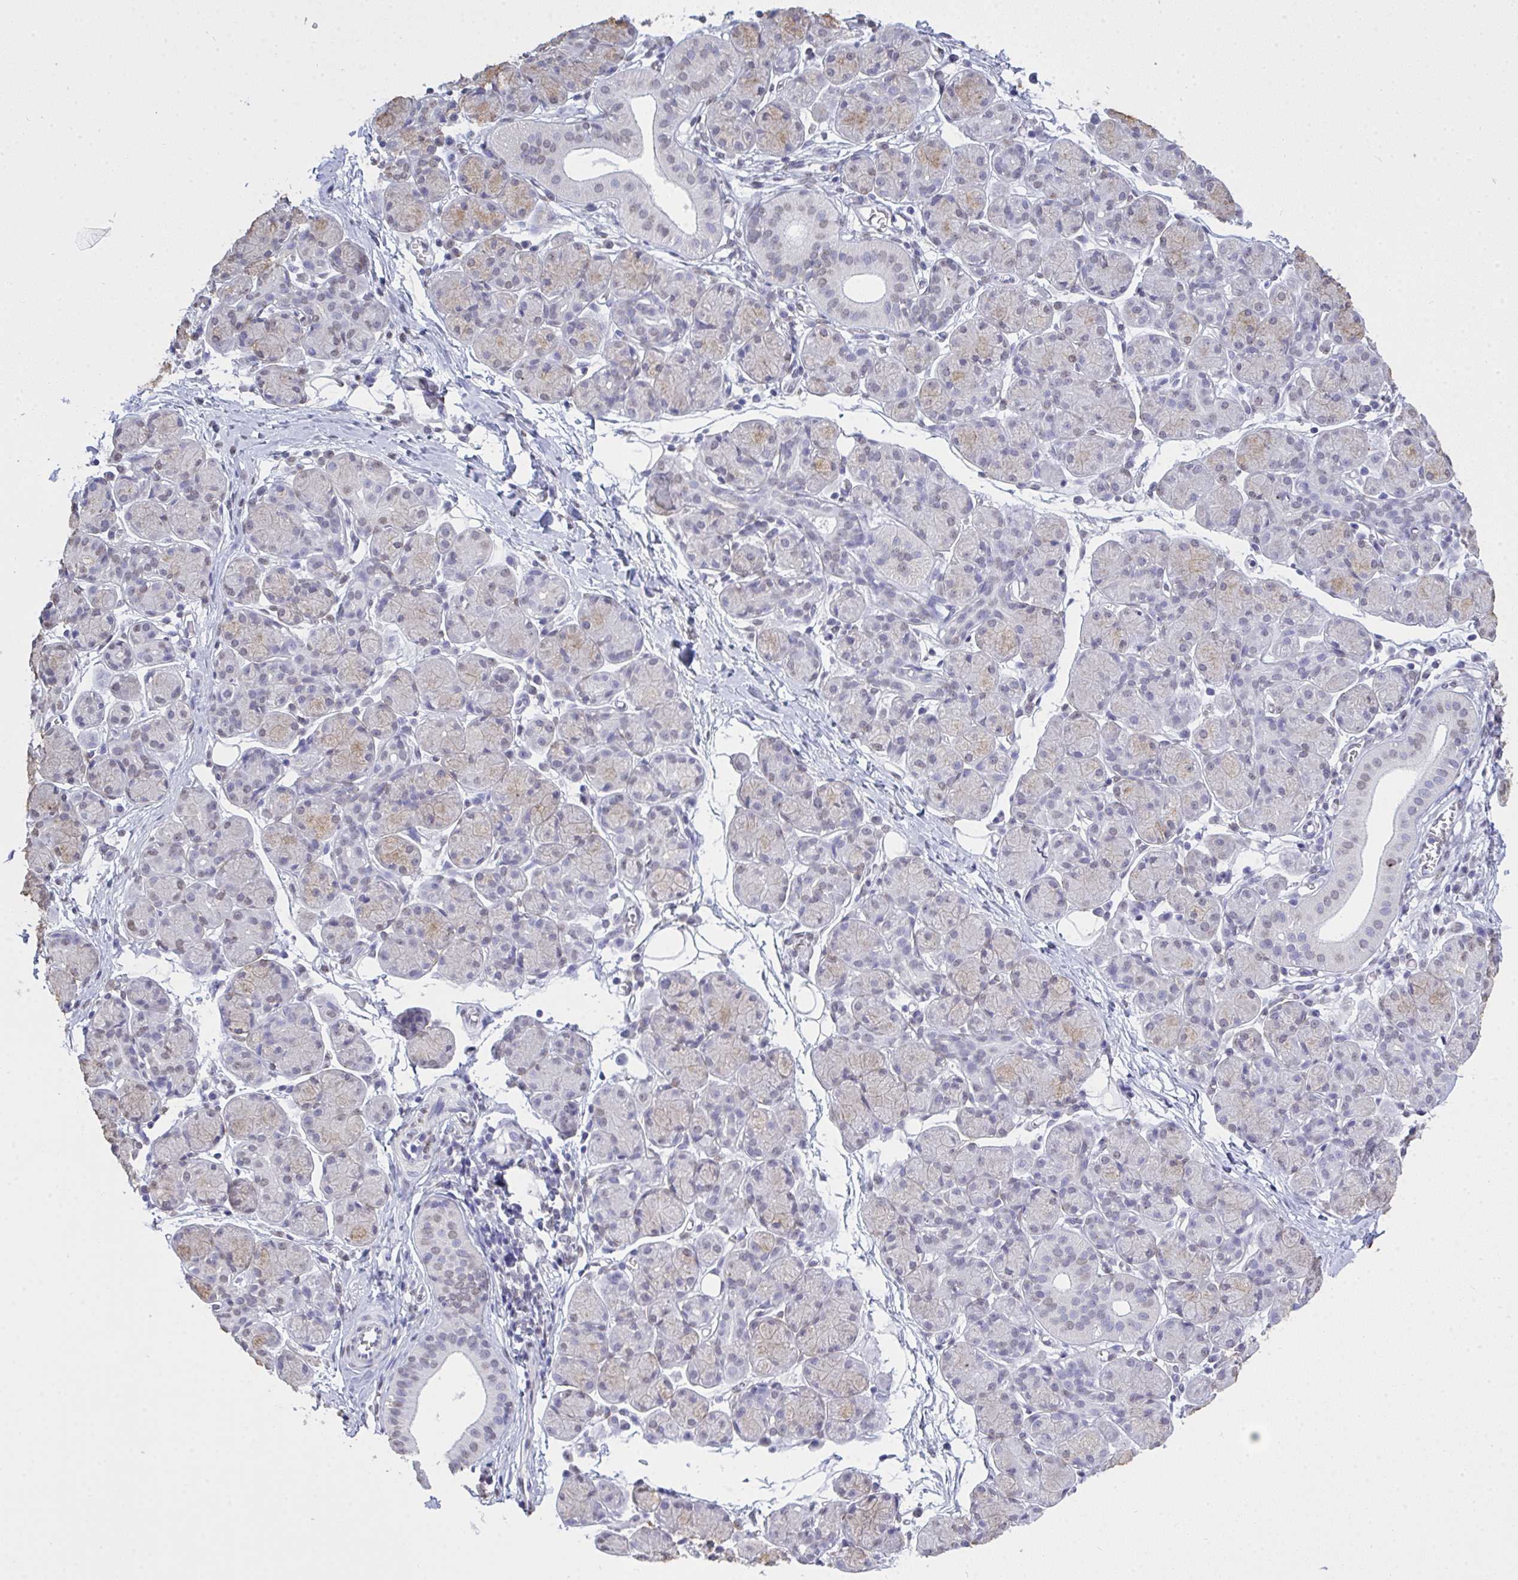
{"staining": {"intensity": "weak", "quantity": "25%-75%", "location": "cytoplasmic/membranous"}, "tissue": "salivary gland", "cell_type": "Glandular cells", "image_type": "normal", "snomed": [{"axis": "morphology", "description": "Normal tissue, NOS"}, {"axis": "morphology", "description": "Inflammation, NOS"}, {"axis": "topography", "description": "Lymph node"}, {"axis": "topography", "description": "Salivary gland"}], "caption": "Human salivary gland stained with a brown dye demonstrates weak cytoplasmic/membranous positive positivity in about 25%-75% of glandular cells.", "gene": "SEMA6B", "patient": {"sex": "male", "age": 3}}